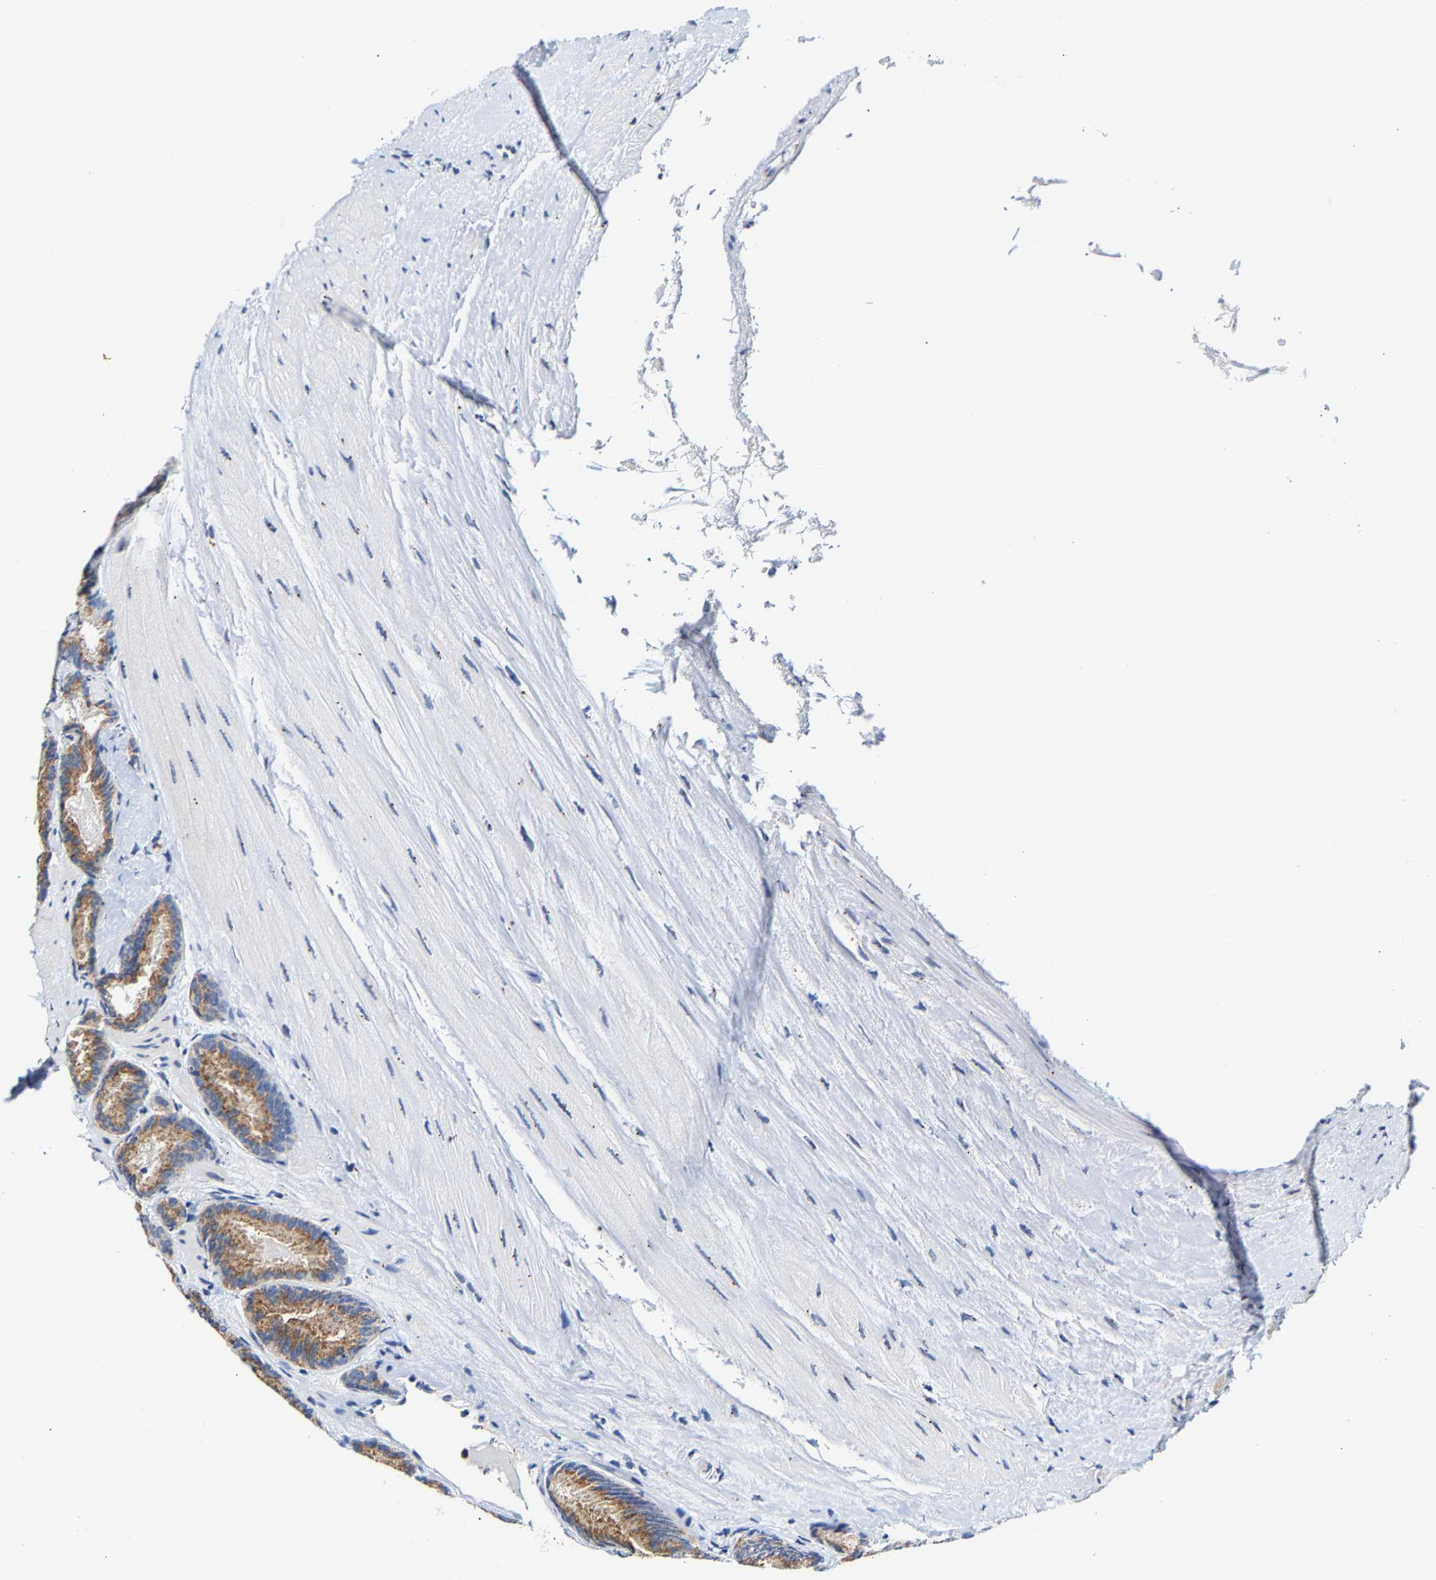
{"staining": {"intensity": "moderate", "quantity": ">75%", "location": "cytoplasmic/membranous"}, "tissue": "prostate cancer", "cell_type": "Tumor cells", "image_type": "cancer", "snomed": [{"axis": "morphology", "description": "Adenocarcinoma, Low grade"}, {"axis": "topography", "description": "Prostate"}], "caption": "Prostate cancer (low-grade adenocarcinoma) stained with a brown dye exhibits moderate cytoplasmic/membranous positive positivity in about >75% of tumor cells.", "gene": "PCNT", "patient": {"sex": "male", "age": 51}}